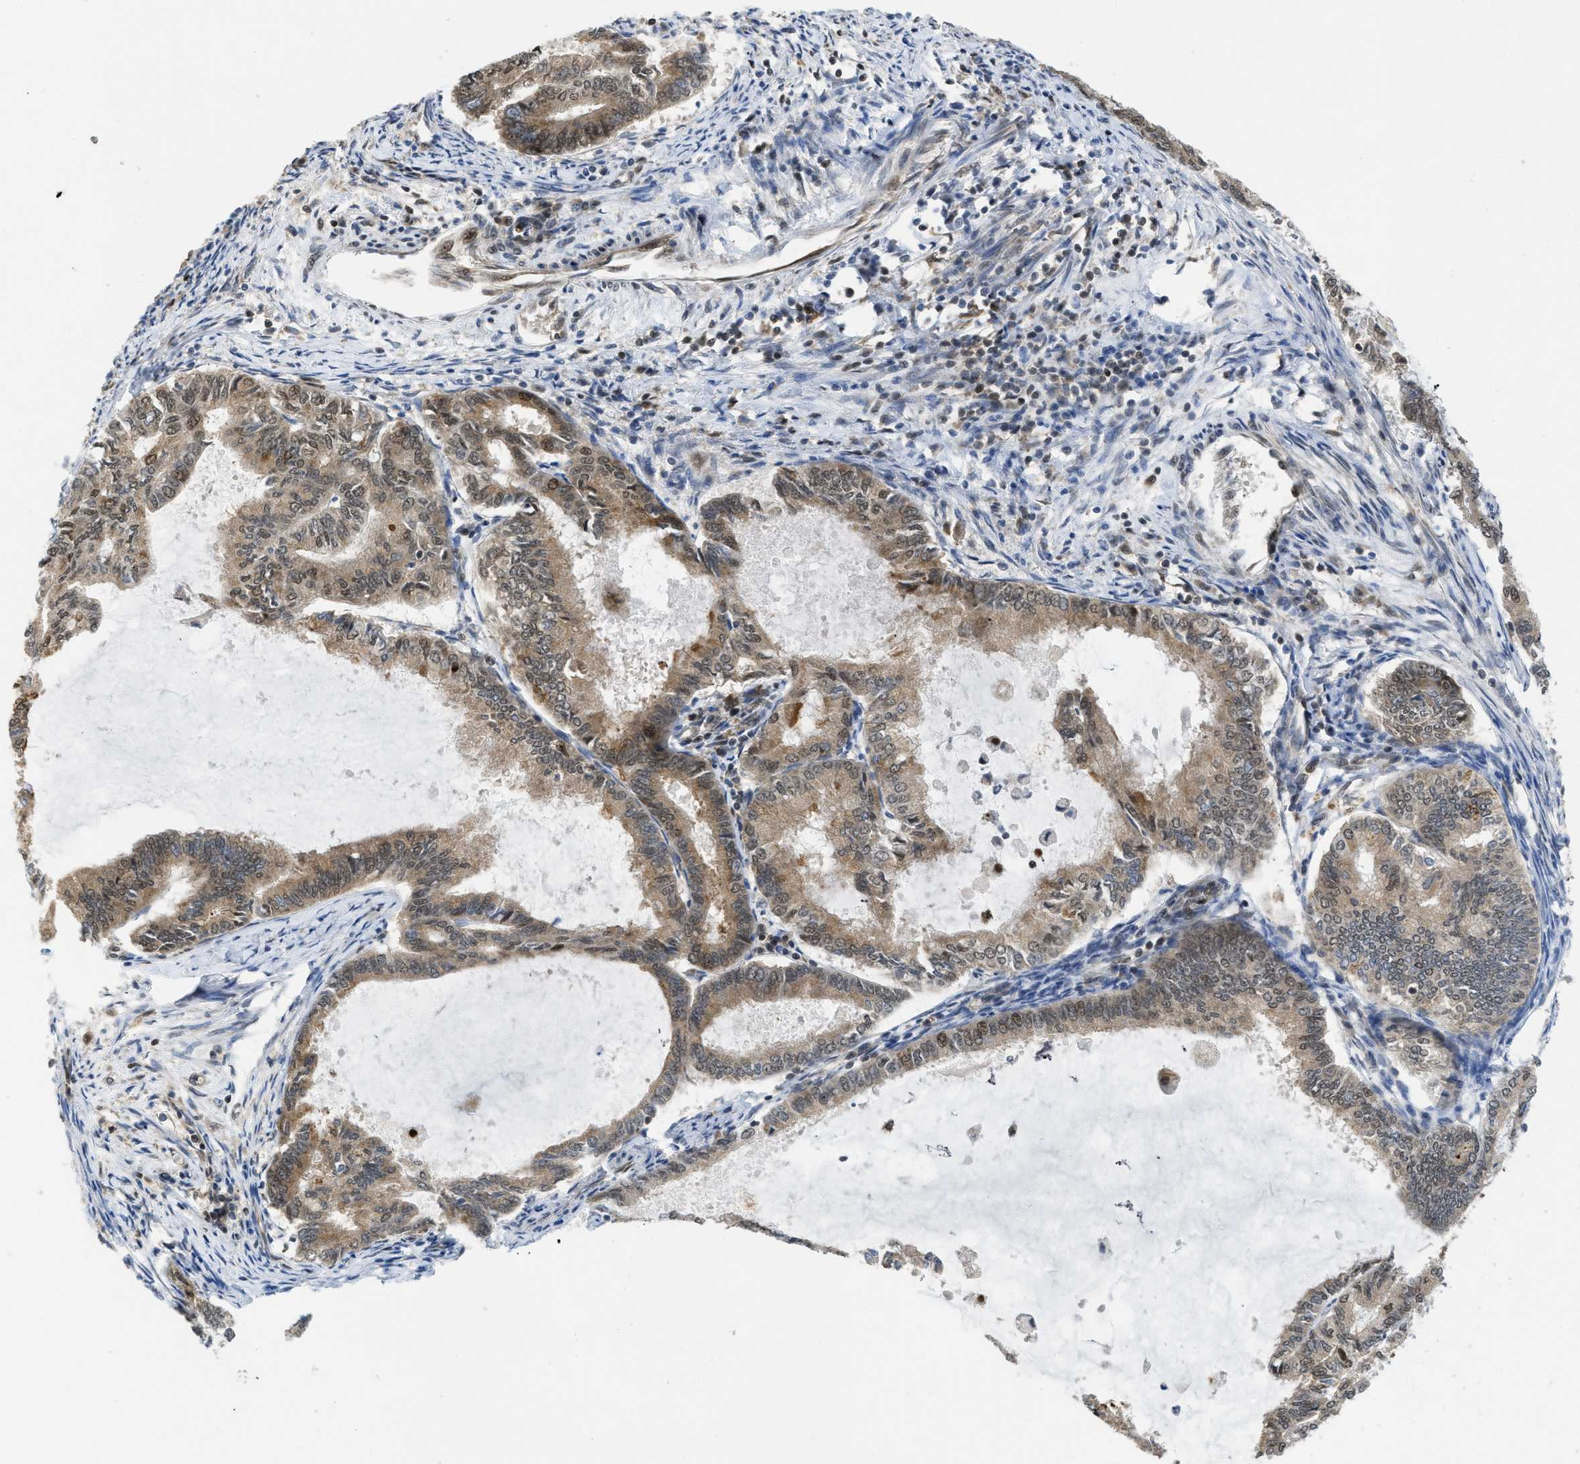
{"staining": {"intensity": "moderate", "quantity": ">75%", "location": "cytoplasmic/membranous,nuclear"}, "tissue": "endometrial cancer", "cell_type": "Tumor cells", "image_type": "cancer", "snomed": [{"axis": "morphology", "description": "Adenocarcinoma, NOS"}, {"axis": "topography", "description": "Endometrium"}], "caption": "Endometrial cancer (adenocarcinoma) tissue demonstrates moderate cytoplasmic/membranous and nuclear expression in approximately >75% of tumor cells", "gene": "TACC1", "patient": {"sex": "female", "age": 86}}